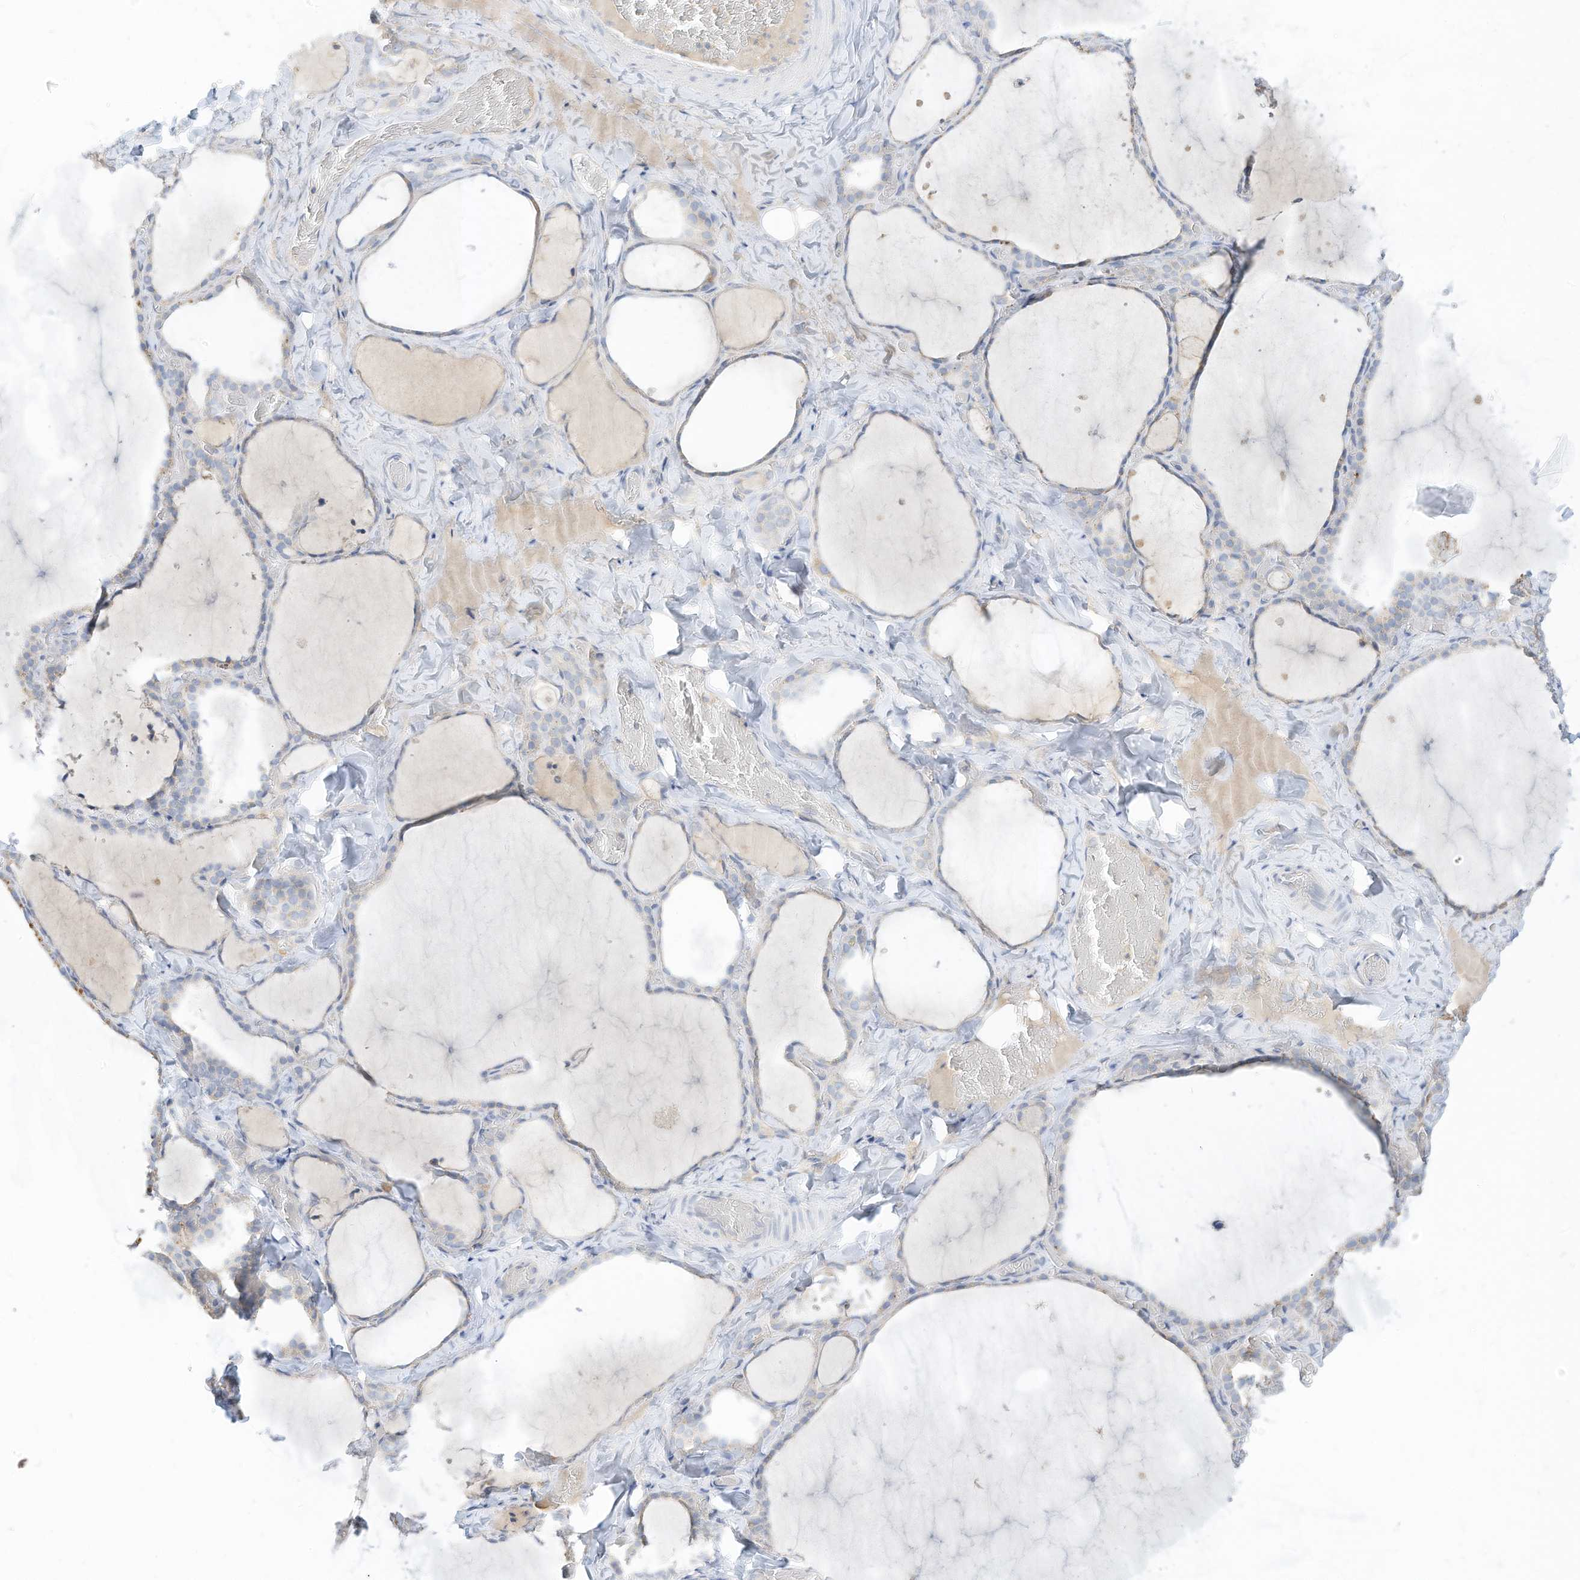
{"staining": {"intensity": "moderate", "quantity": "<25%", "location": "cytoplasmic/membranous"}, "tissue": "thyroid gland", "cell_type": "Glandular cells", "image_type": "normal", "snomed": [{"axis": "morphology", "description": "Normal tissue, NOS"}, {"axis": "topography", "description": "Thyroid gland"}], "caption": "An image of human thyroid gland stained for a protein displays moderate cytoplasmic/membranous brown staining in glandular cells. (brown staining indicates protein expression, while blue staining denotes nuclei).", "gene": "RASA2", "patient": {"sex": "female", "age": 22}}